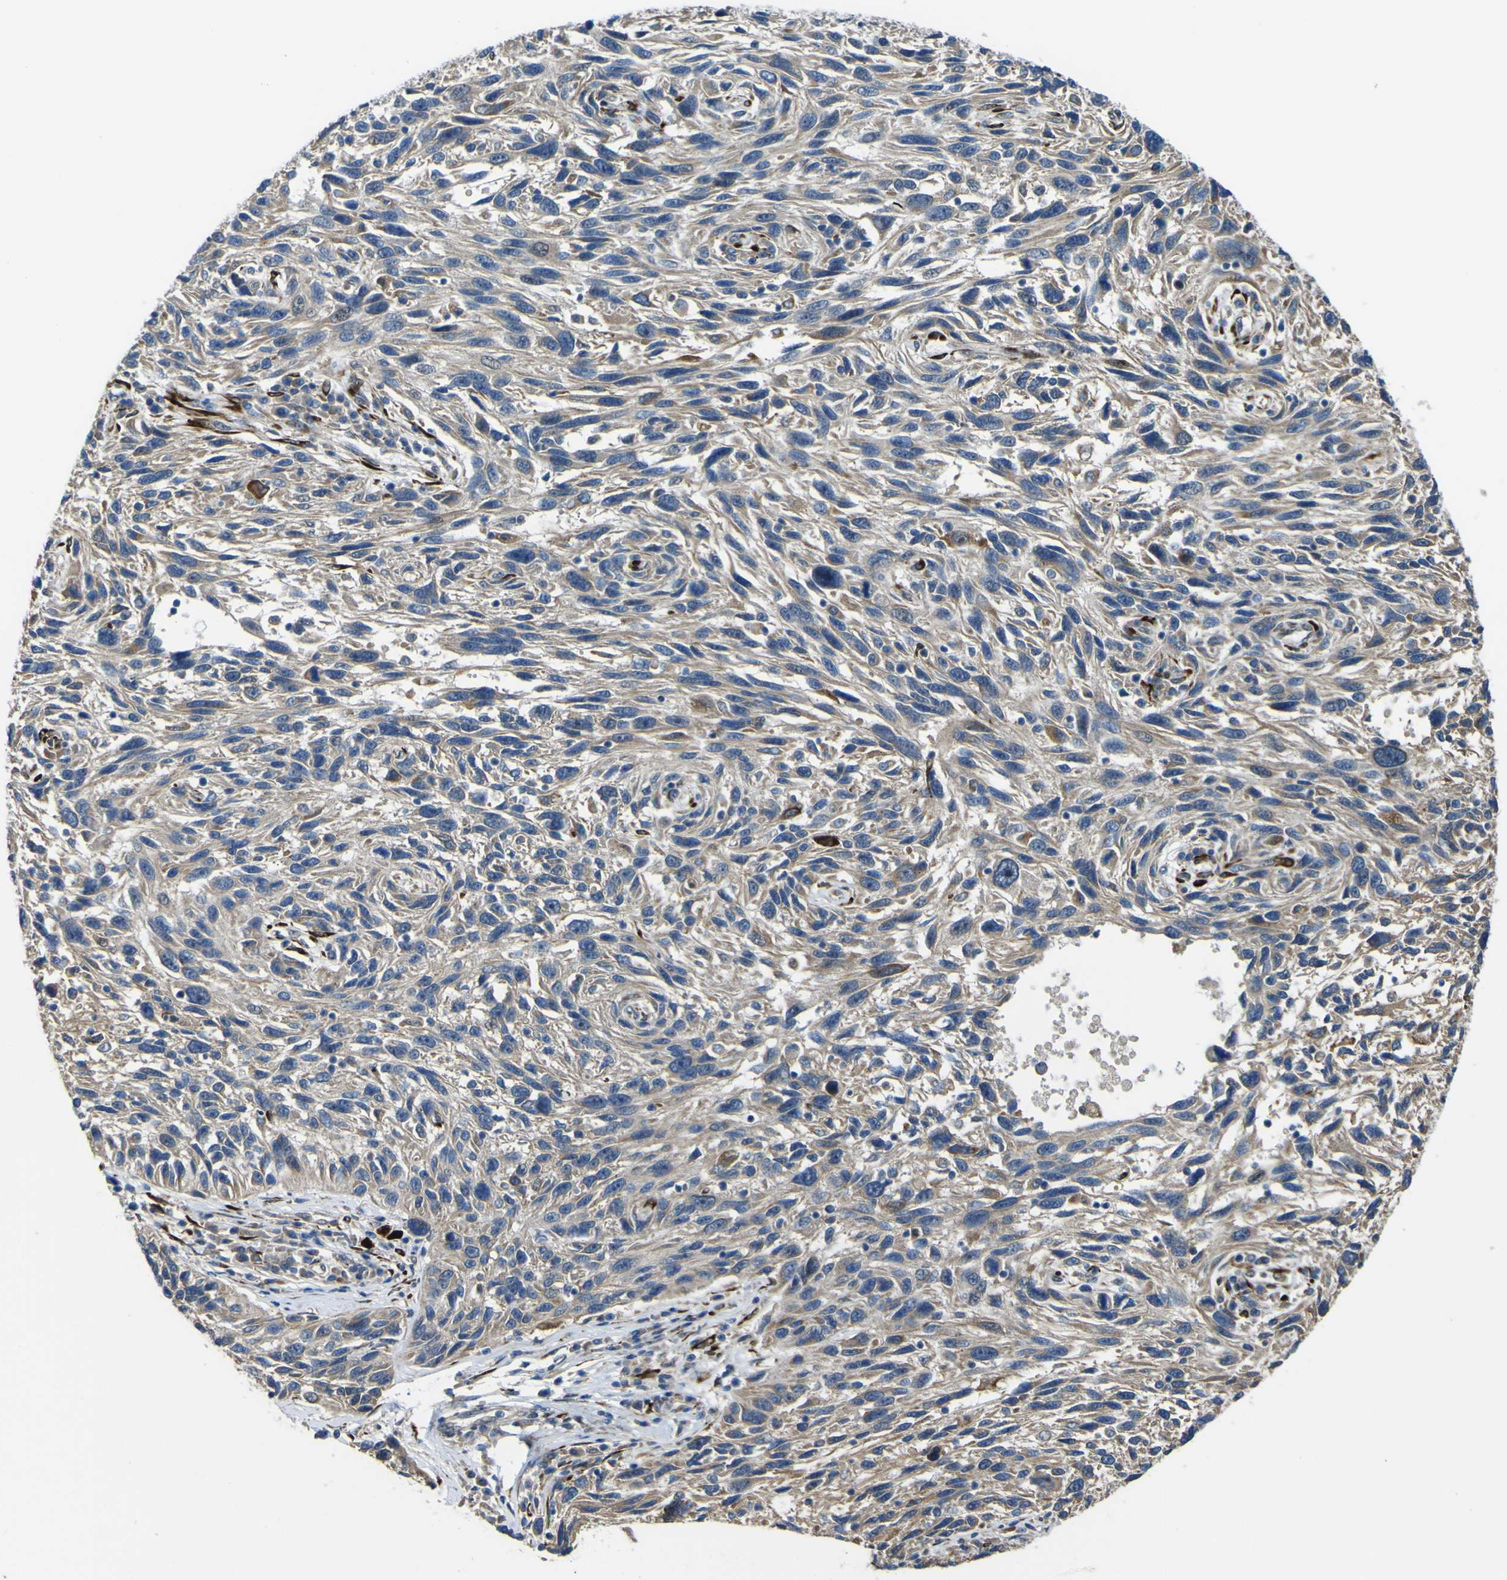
{"staining": {"intensity": "weak", "quantity": ">75%", "location": "cytoplasmic/membranous"}, "tissue": "melanoma", "cell_type": "Tumor cells", "image_type": "cancer", "snomed": [{"axis": "morphology", "description": "Malignant melanoma, NOS"}, {"axis": "topography", "description": "Skin"}], "caption": "Immunohistochemical staining of melanoma shows weak cytoplasmic/membranous protein expression in approximately >75% of tumor cells.", "gene": "LBHD1", "patient": {"sex": "male", "age": 53}}